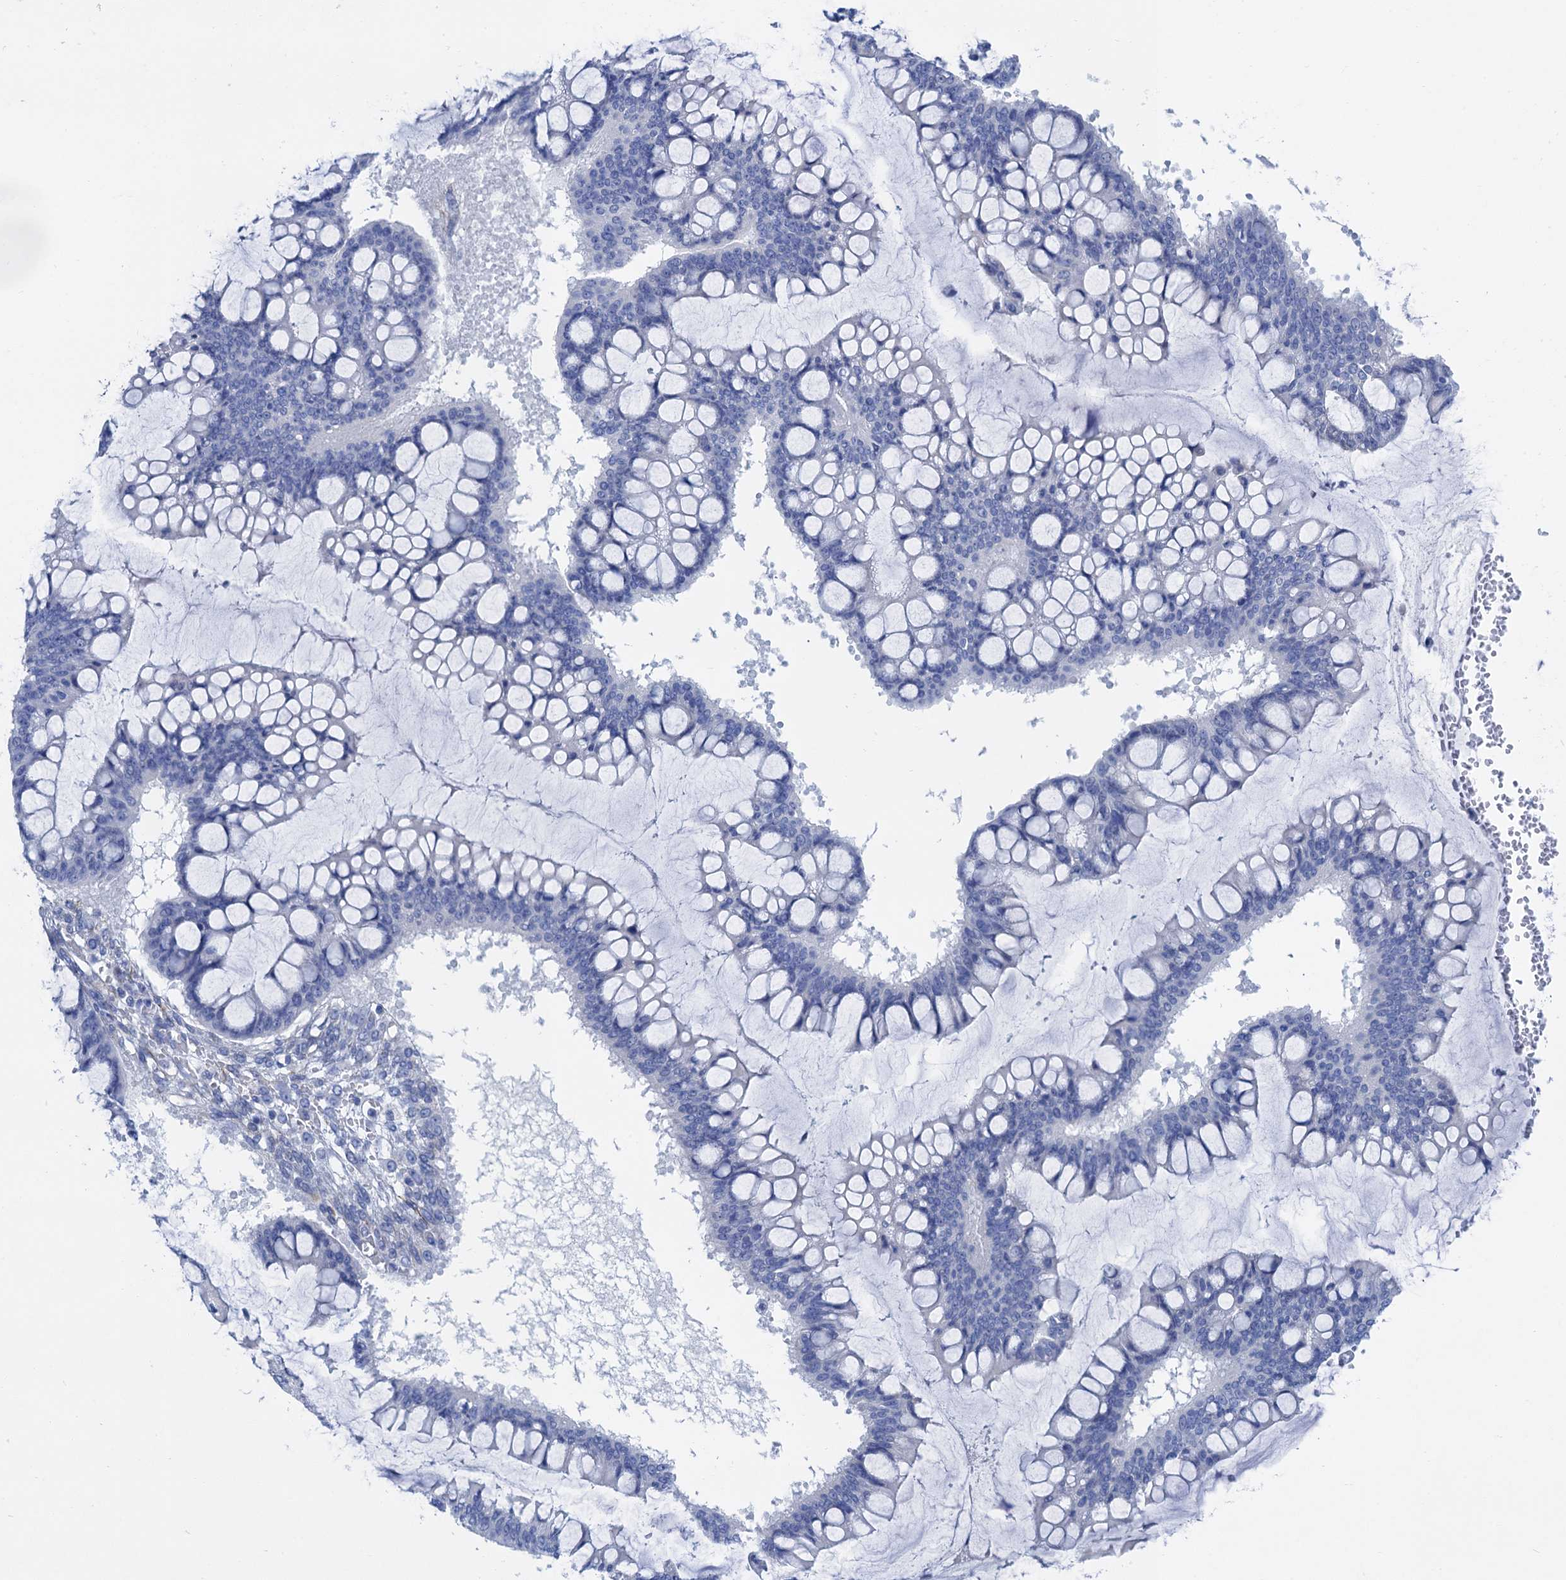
{"staining": {"intensity": "negative", "quantity": "none", "location": "none"}, "tissue": "ovarian cancer", "cell_type": "Tumor cells", "image_type": "cancer", "snomed": [{"axis": "morphology", "description": "Cystadenocarcinoma, mucinous, NOS"}, {"axis": "topography", "description": "Ovary"}], "caption": "Immunohistochemistry (IHC) of human ovarian mucinous cystadenocarcinoma displays no expression in tumor cells.", "gene": "NLRP10", "patient": {"sex": "female", "age": 73}}